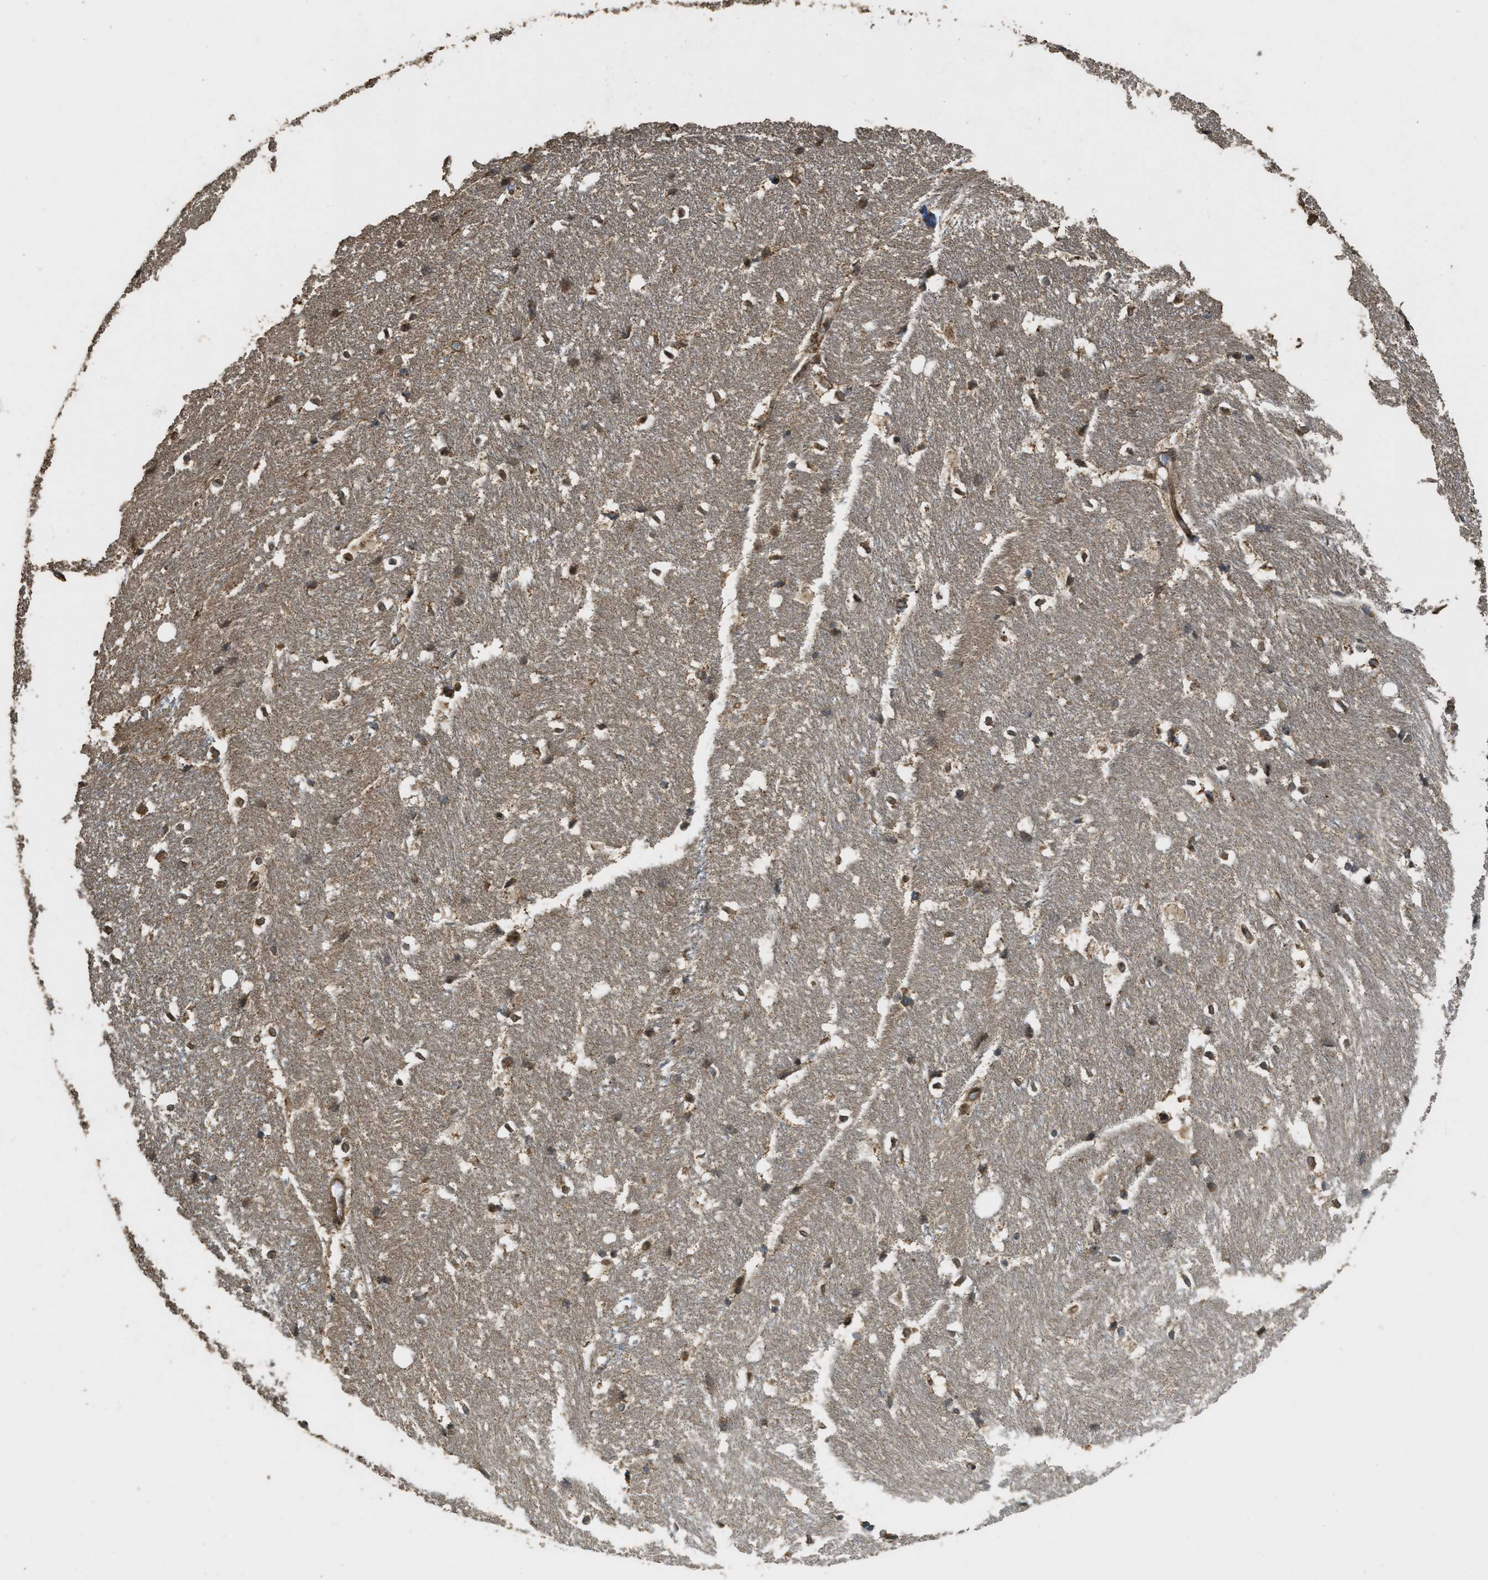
{"staining": {"intensity": "moderate", "quantity": "25%-75%", "location": "cytoplasmic/membranous"}, "tissue": "hippocampus", "cell_type": "Glial cells", "image_type": "normal", "snomed": [{"axis": "morphology", "description": "Normal tissue, NOS"}, {"axis": "topography", "description": "Hippocampus"}], "caption": "Glial cells exhibit medium levels of moderate cytoplasmic/membranous positivity in about 25%-75% of cells in normal hippocampus.", "gene": "CTPS1", "patient": {"sex": "female", "age": 19}}